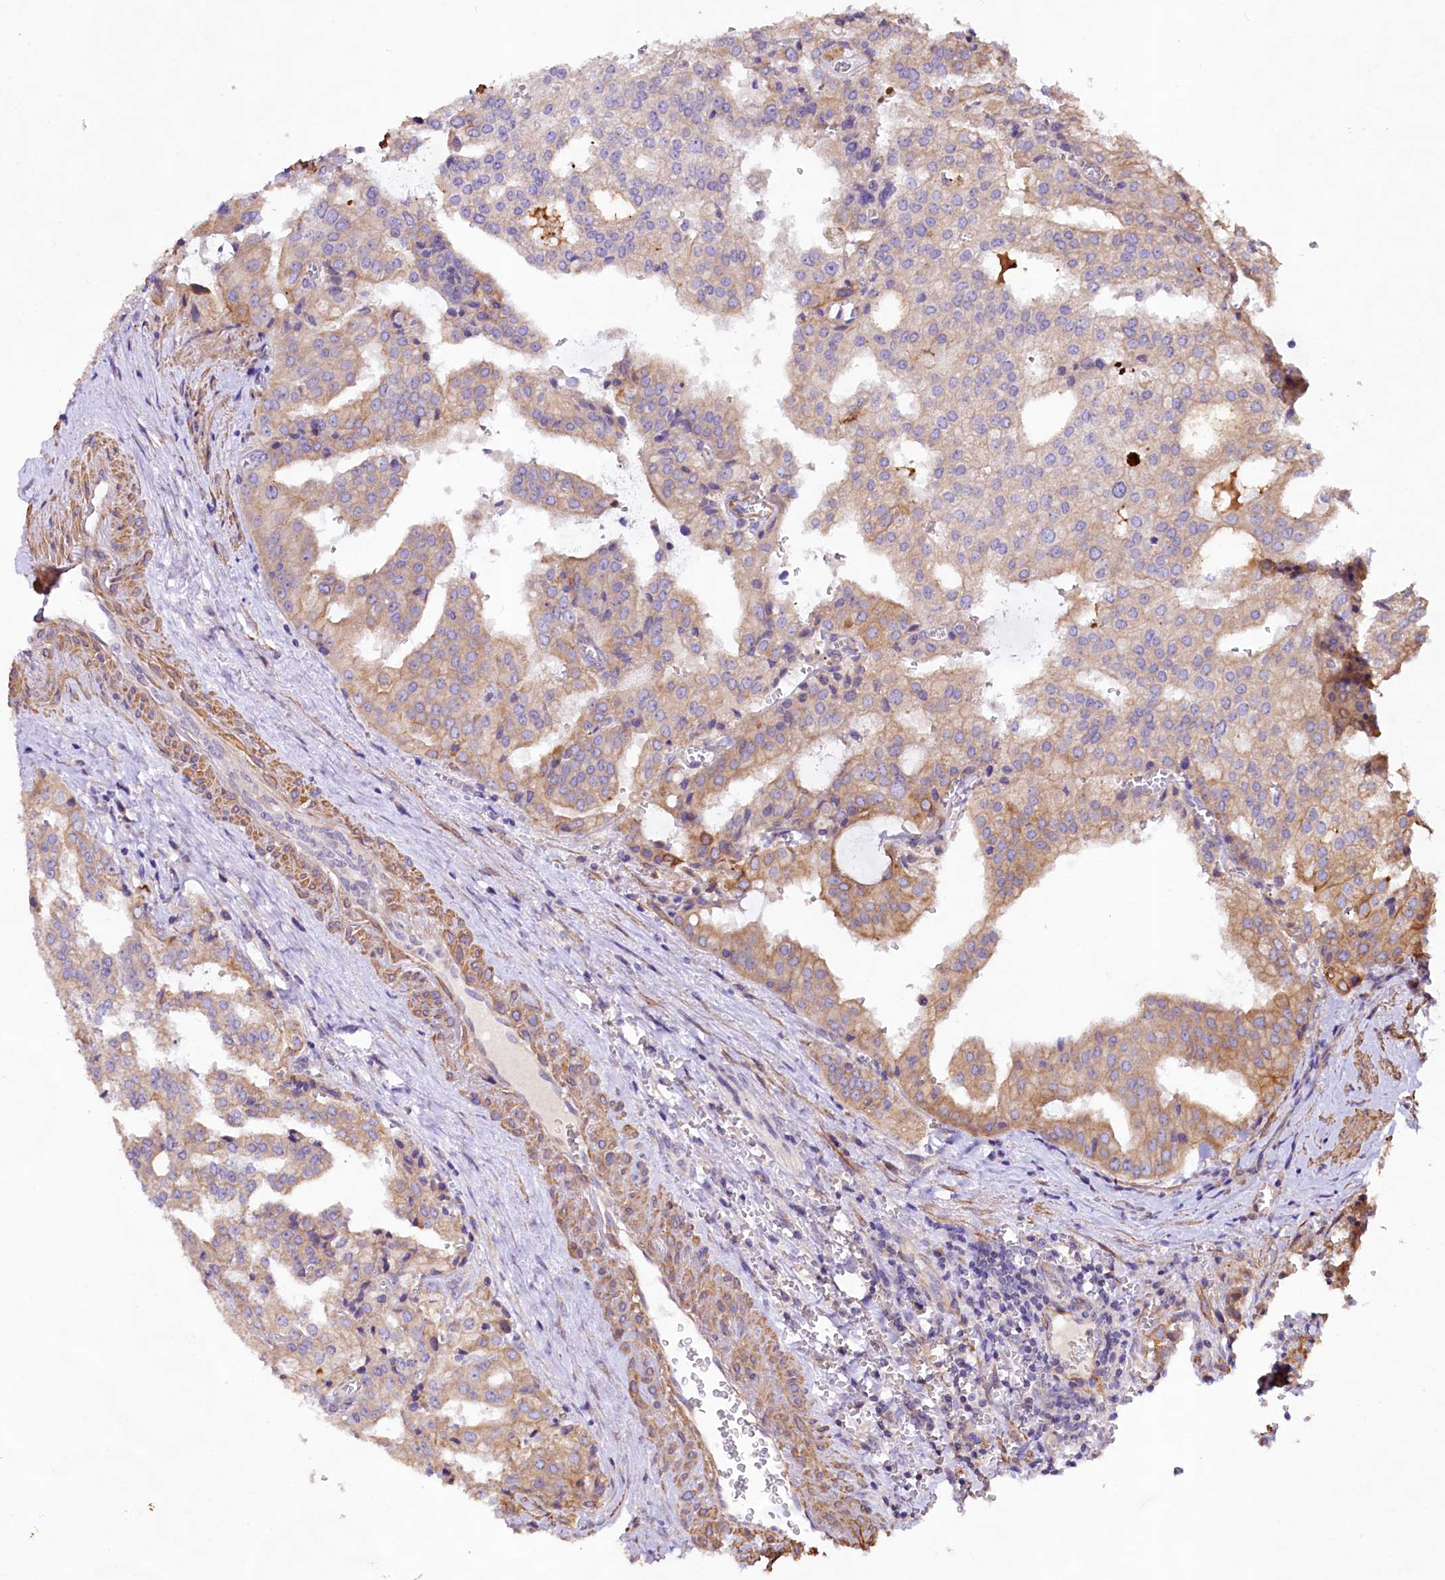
{"staining": {"intensity": "moderate", "quantity": "25%-75%", "location": "cytoplasmic/membranous"}, "tissue": "prostate cancer", "cell_type": "Tumor cells", "image_type": "cancer", "snomed": [{"axis": "morphology", "description": "Adenocarcinoma, High grade"}, {"axis": "topography", "description": "Prostate"}], "caption": "There is medium levels of moderate cytoplasmic/membranous staining in tumor cells of prostate cancer (adenocarcinoma (high-grade)), as demonstrated by immunohistochemical staining (brown color).", "gene": "VPS11", "patient": {"sex": "male", "age": 68}}